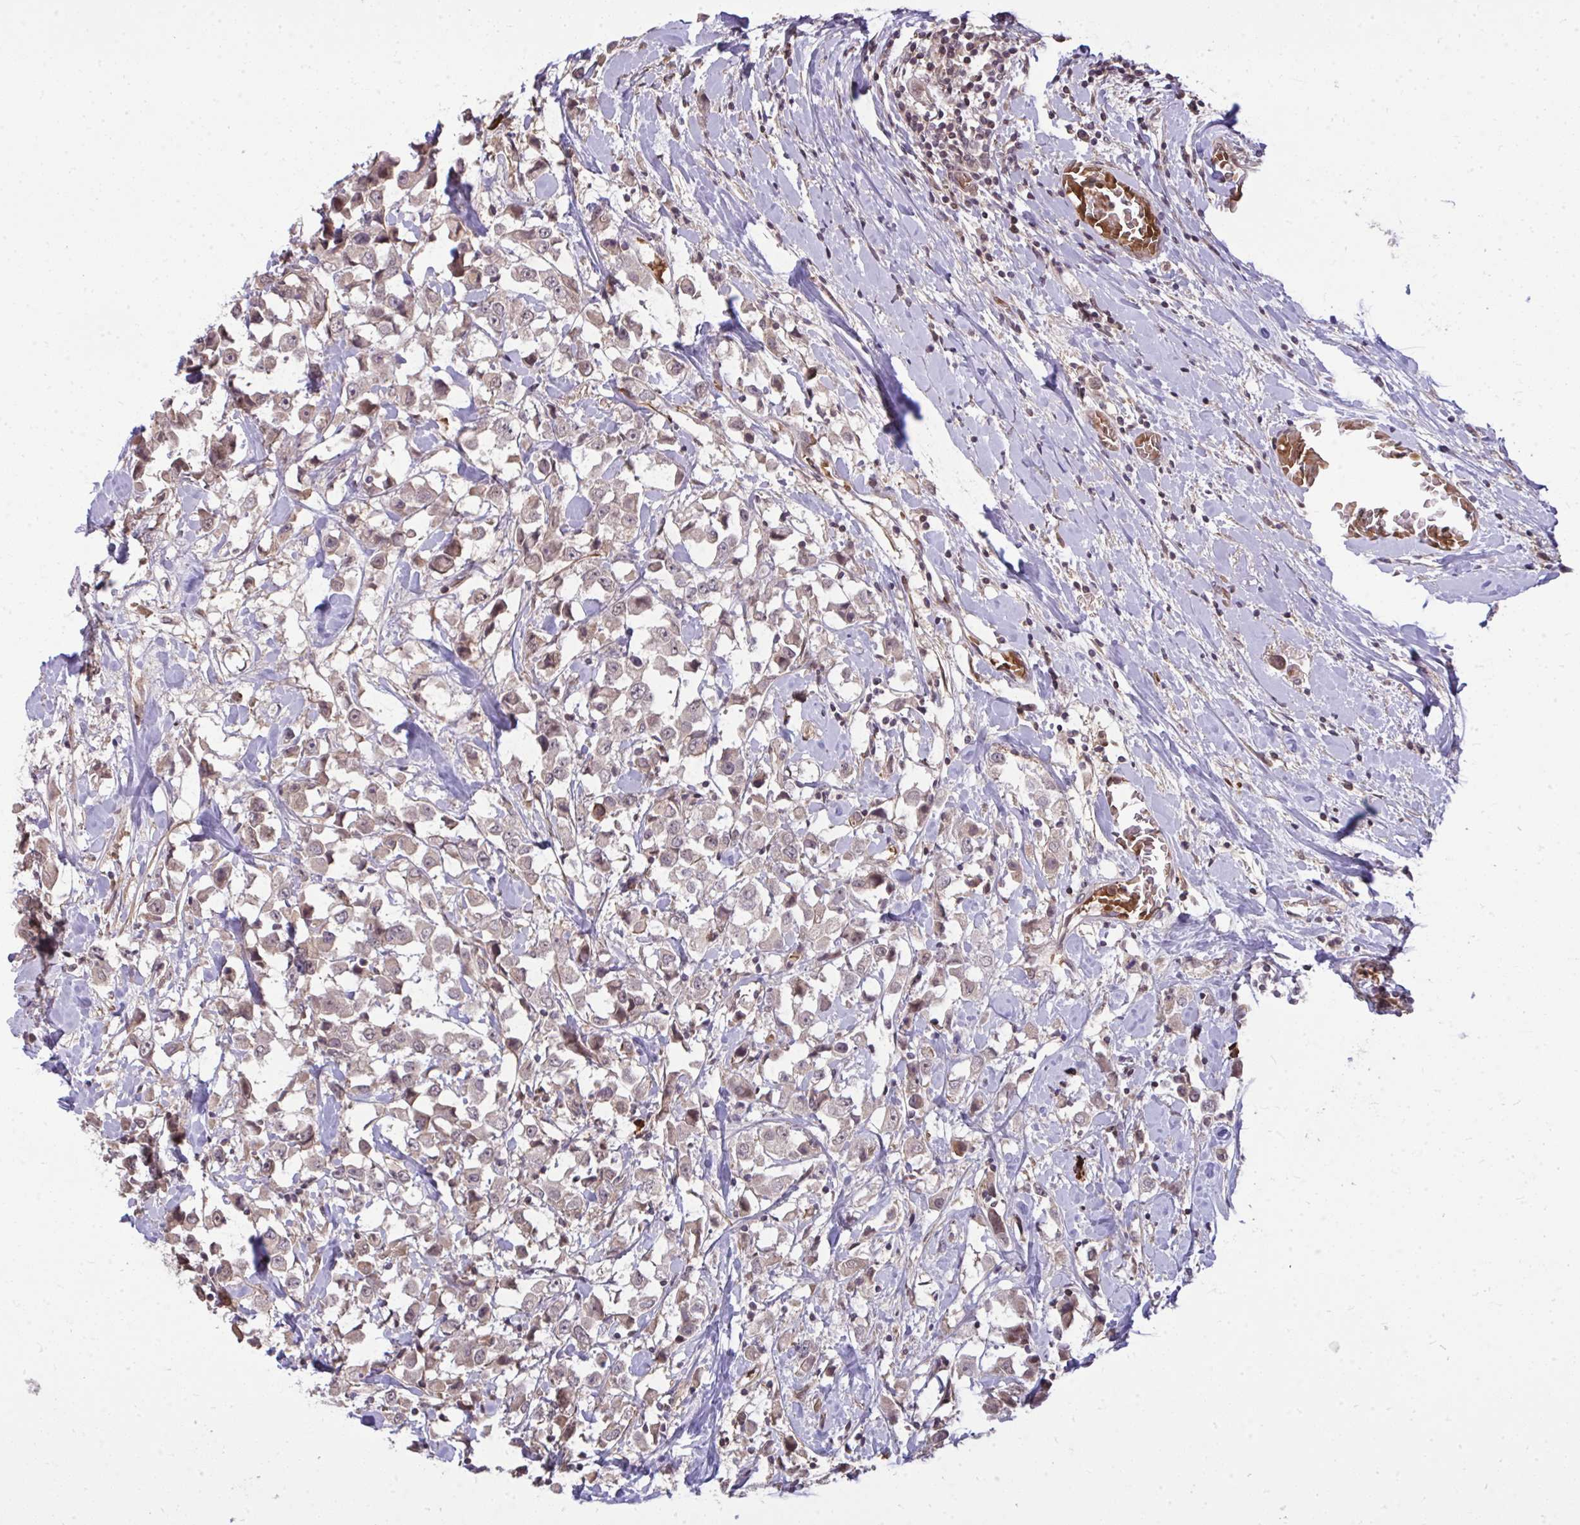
{"staining": {"intensity": "weak", "quantity": ">75%", "location": "nuclear"}, "tissue": "breast cancer", "cell_type": "Tumor cells", "image_type": "cancer", "snomed": [{"axis": "morphology", "description": "Duct carcinoma"}, {"axis": "topography", "description": "Breast"}], "caption": "High-magnification brightfield microscopy of breast cancer stained with DAB (3,3'-diaminobenzidine) (brown) and counterstained with hematoxylin (blue). tumor cells exhibit weak nuclear staining is seen in about>75% of cells. (Stains: DAB (3,3'-diaminobenzidine) in brown, nuclei in blue, Microscopy: brightfield microscopy at high magnification).", "gene": "ZSCAN9", "patient": {"sex": "female", "age": 61}}